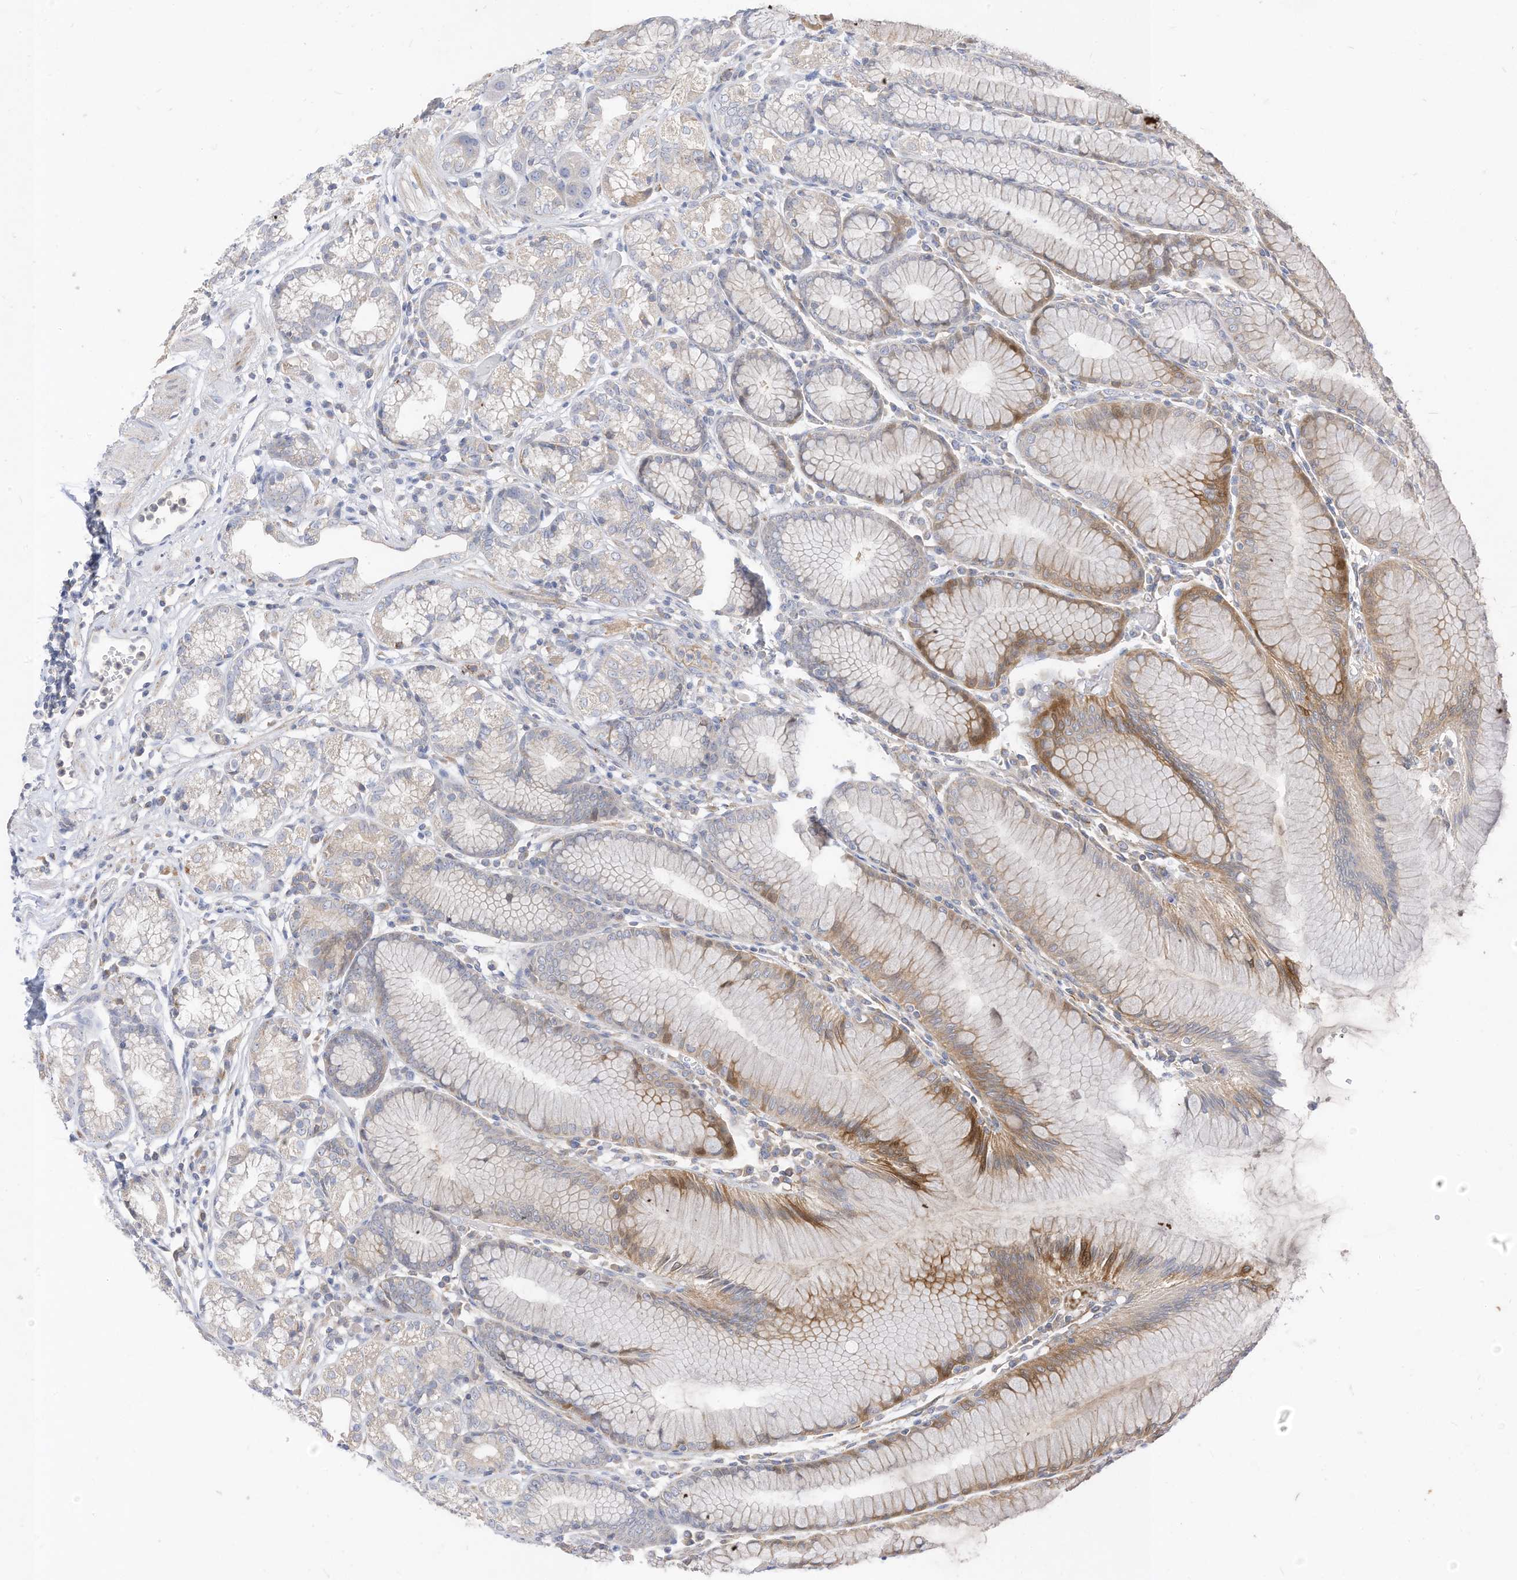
{"staining": {"intensity": "moderate", "quantity": "<25%", "location": "cytoplasmic/membranous"}, "tissue": "stomach", "cell_type": "Glandular cells", "image_type": "normal", "snomed": [{"axis": "morphology", "description": "Normal tissue, NOS"}, {"axis": "topography", "description": "Stomach"}], "caption": "Protein staining shows moderate cytoplasmic/membranous positivity in approximately <25% of glandular cells in unremarkable stomach.", "gene": "RASA2", "patient": {"sex": "female", "age": 57}}